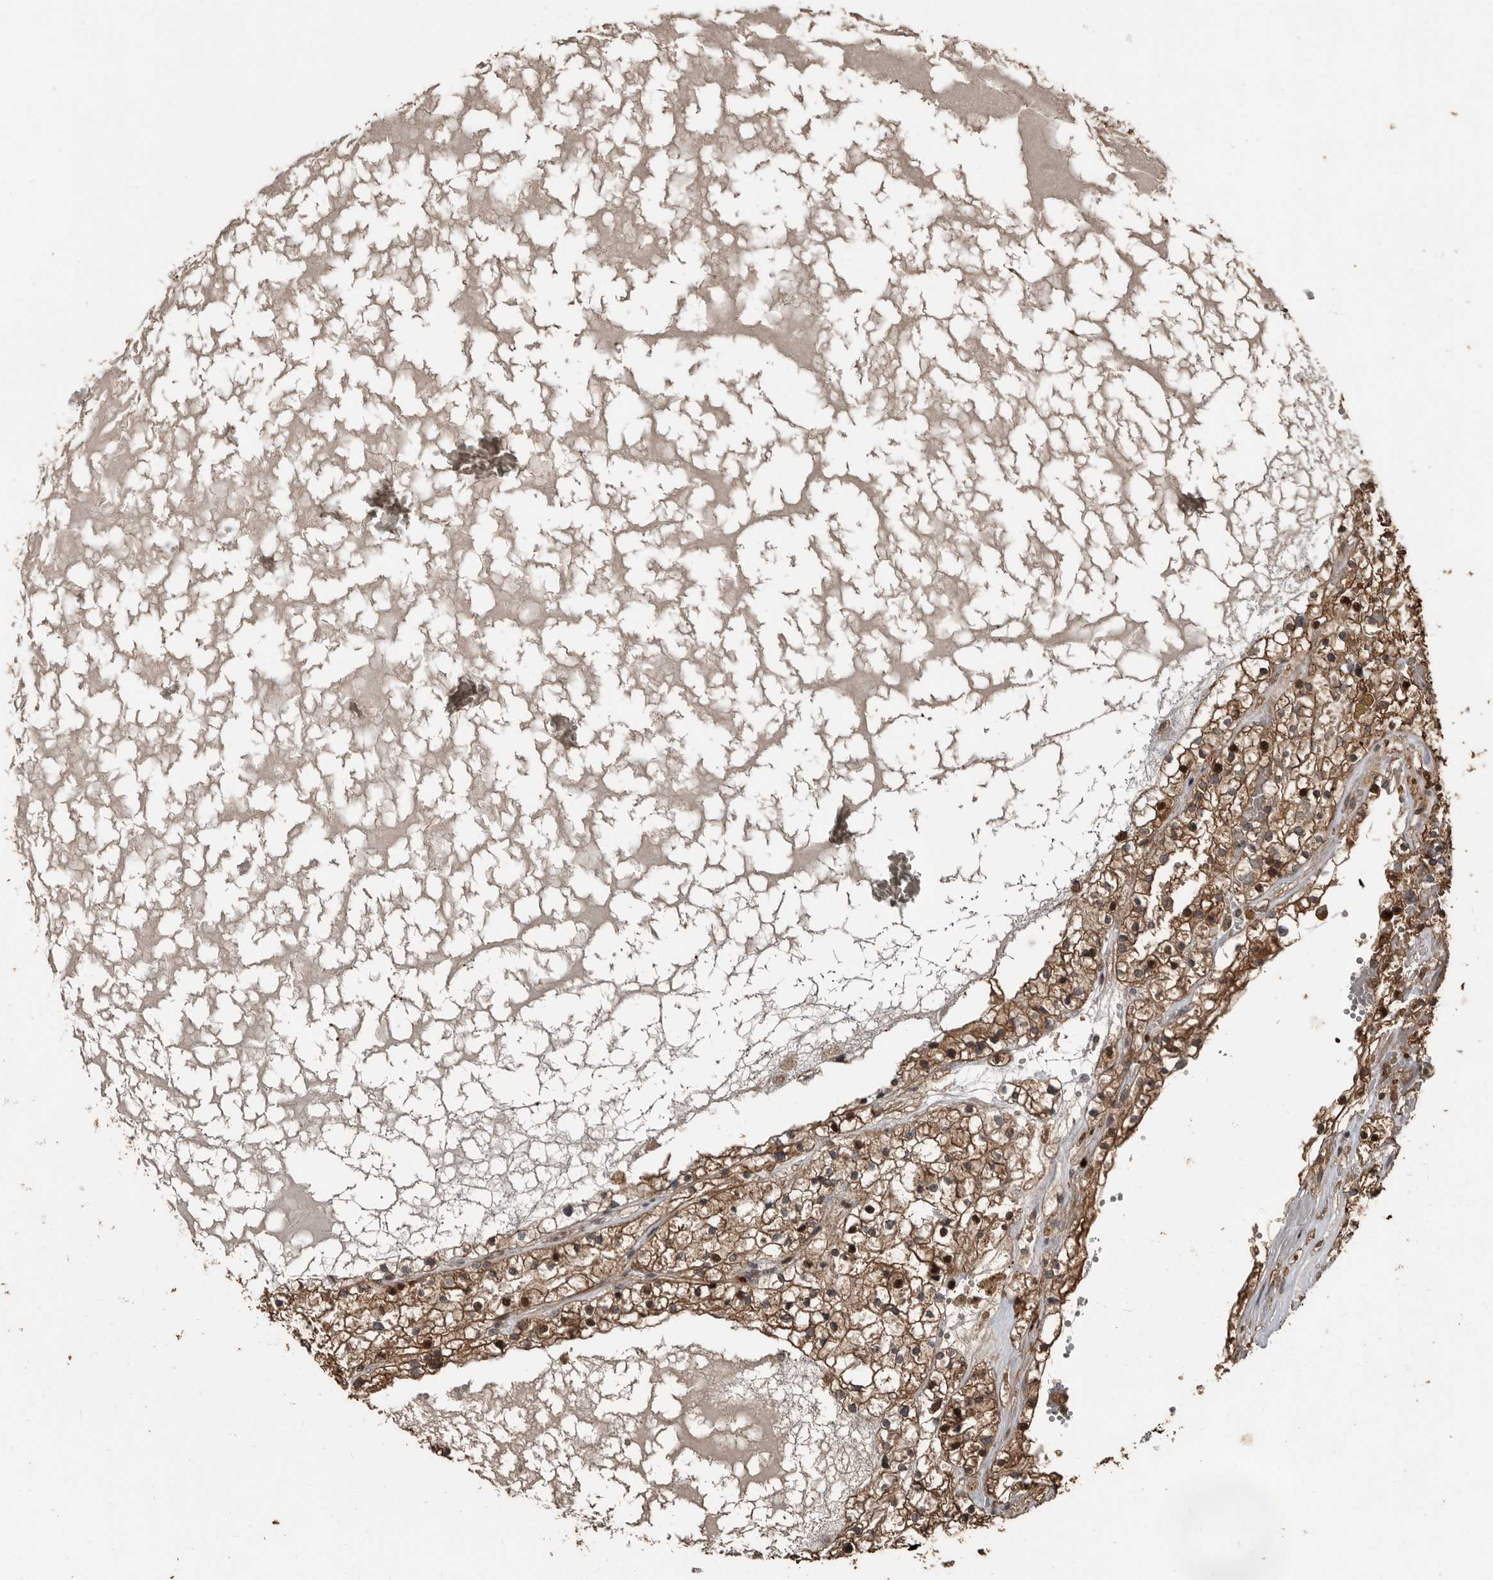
{"staining": {"intensity": "moderate", "quantity": ">75%", "location": "cytoplasmic/membranous,nuclear"}, "tissue": "renal cancer", "cell_type": "Tumor cells", "image_type": "cancer", "snomed": [{"axis": "morphology", "description": "Normal tissue, NOS"}, {"axis": "morphology", "description": "Adenocarcinoma, NOS"}, {"axis": "topography", "description": "Kidney"}], "caption": "Human renal cancer stained with a protein marker reveals moderate staining in tumor cells.", "gene": "FSBP", "patient": {"sex": "male", "age": 68}}